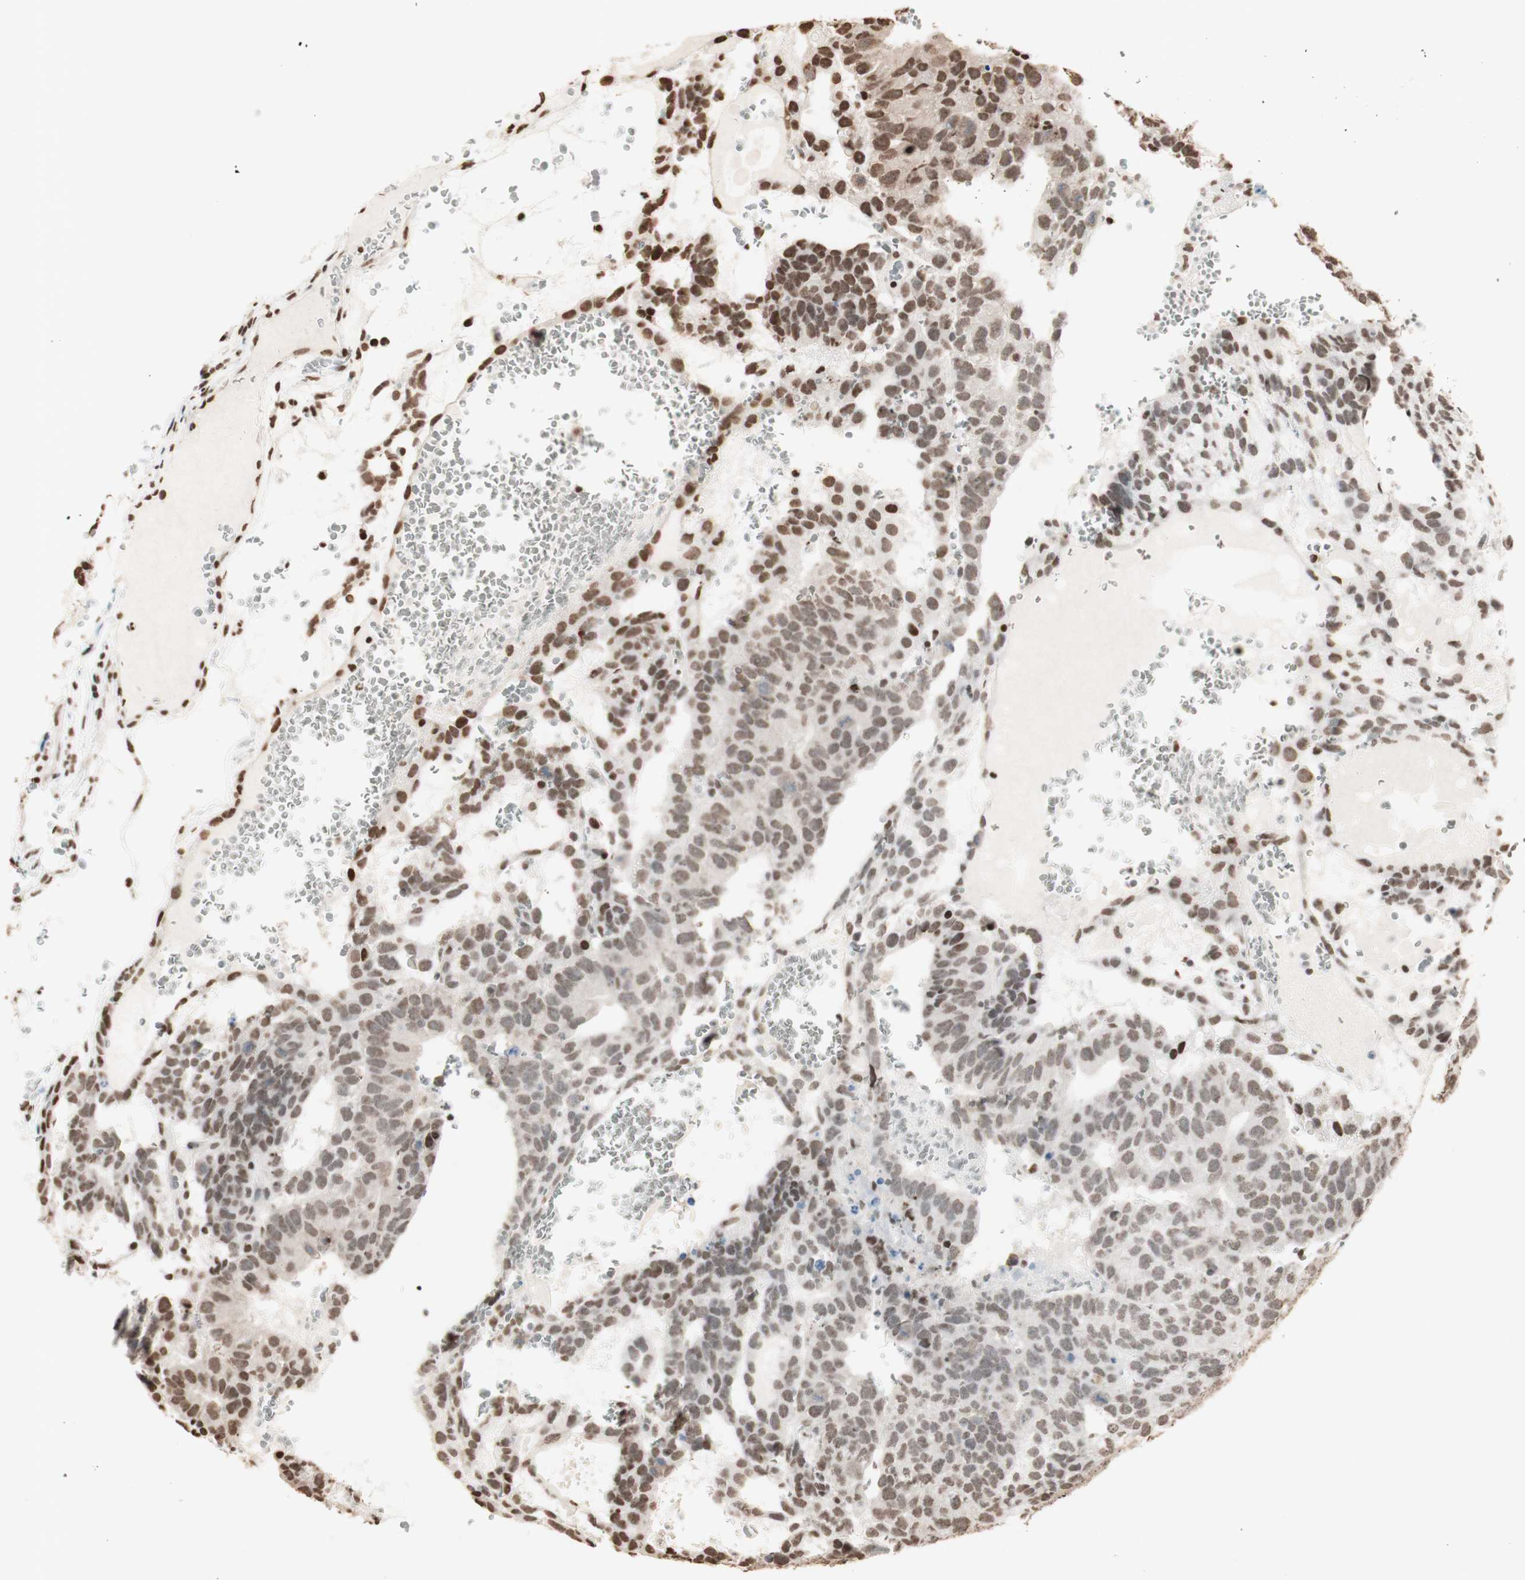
{"staining": {"intensity": "weak", "quantity": ">75%", "location": "nuclear"}, "tissue": "testis cancer", "cell_type": "Tumor cells", "image_type": "cancer", "snomed": [{"axis": "morphology", "description": "Seminoma, NOS"}, {"axis": "morphology", "description": "Carcinoma, Embryonal, NOS"}, {"axis": "topography", "description": "Testis"}], "caption": "Immunohistochemistry of human testis seminoma exhibits low levels of weak nuclear expression in about >75% of tumor cells. The staining was performed using DAB to visualize the protein expression in brown, while the nuclei were stained in blue with hematoxylin (Magnification: 20x).", "gene": "HNRNPA2B1", "patient": {"sex": "male", "age": 52}}